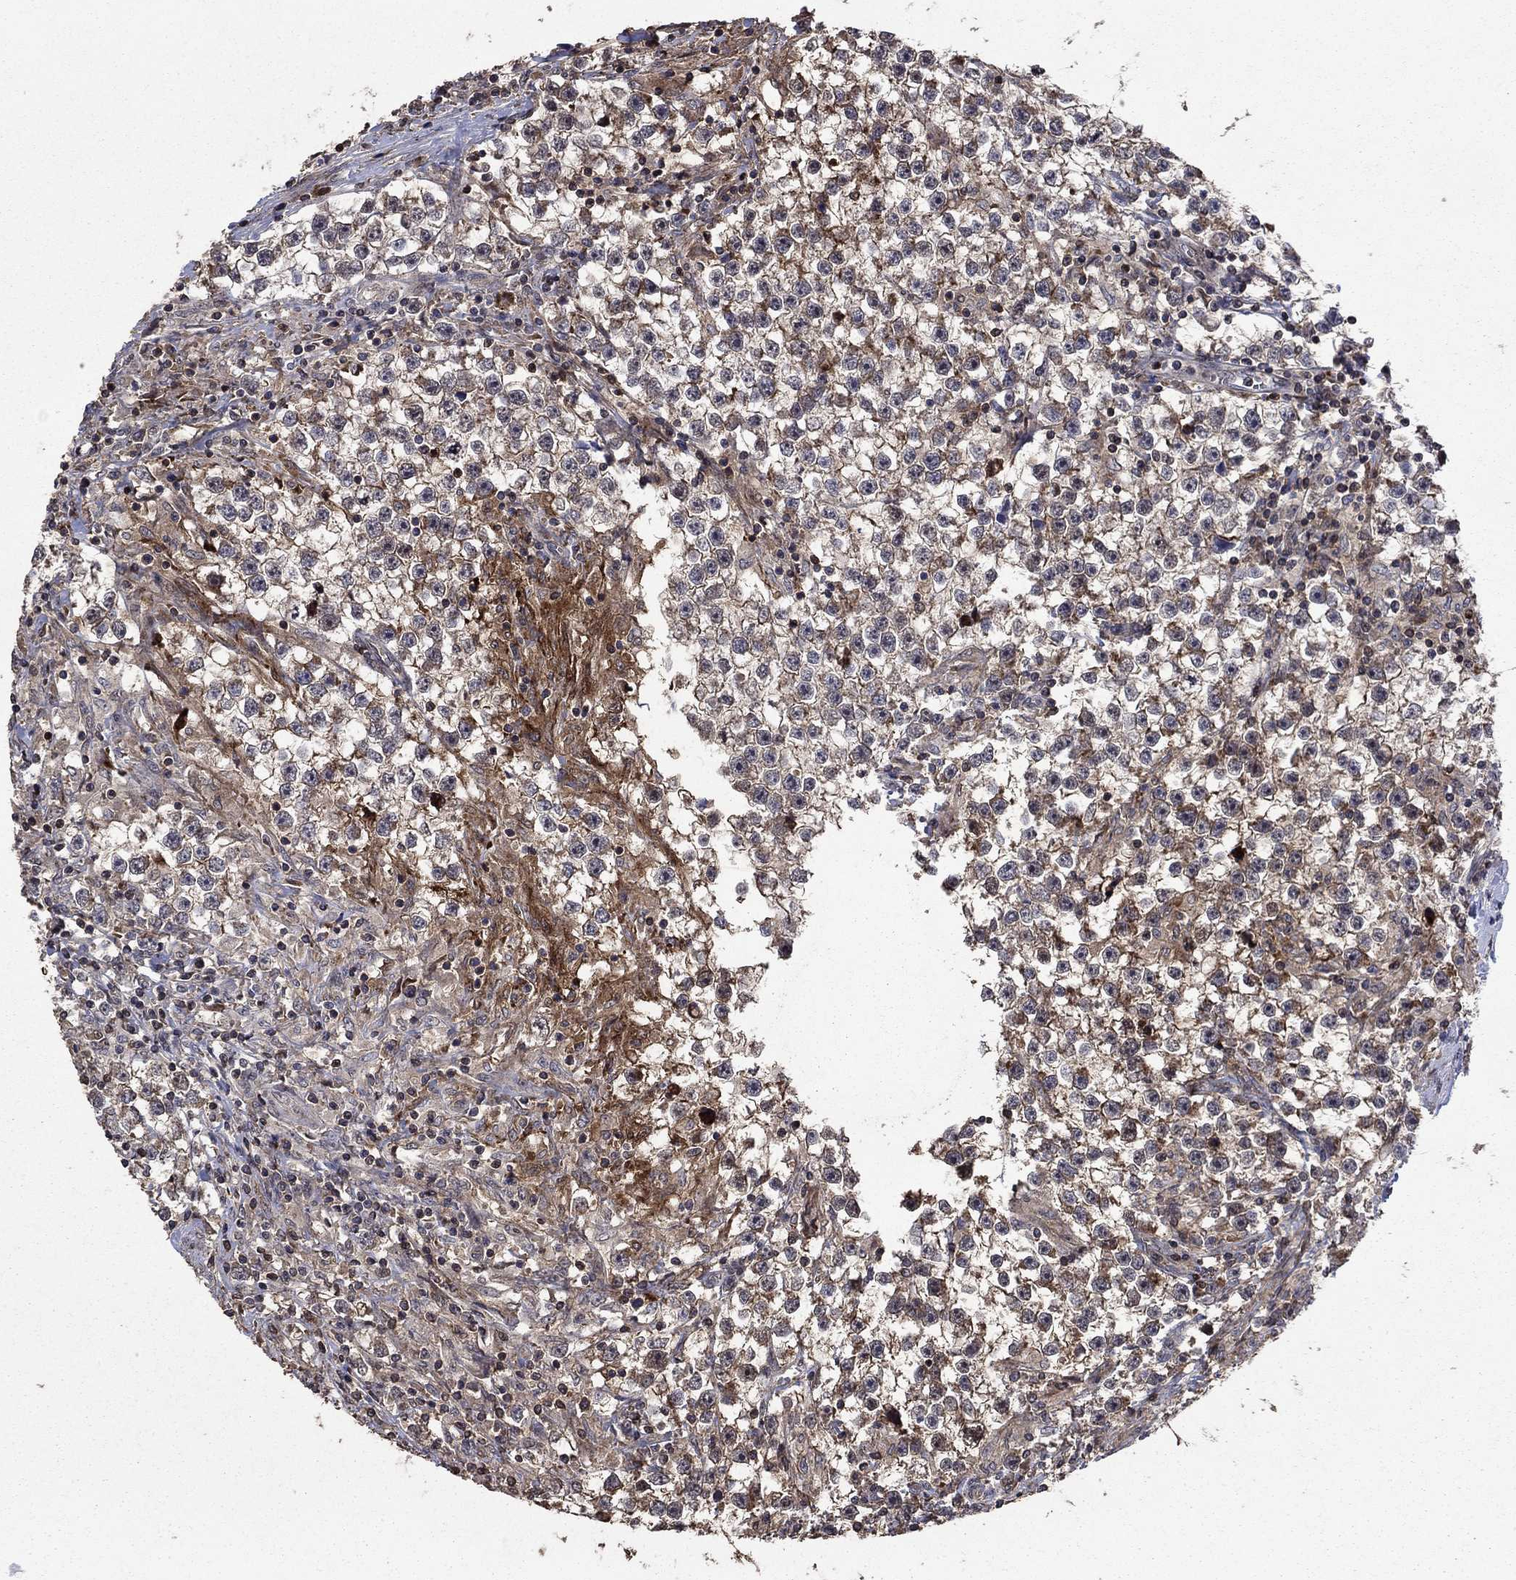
{"staining": {"intensity": "weak", "quantity": "<25%", "location": "cytoplasmic/membranous"}, "tissue": "testis cancer", "cell_type": "Tumor cells", "image_type": "cancer", "snomed": [{"axis": "morphology", "description": "Seminoma, NOS"}, {"axis": "topography", "description": "Testis"}], "caption": "DAB immunohistochemical staining of testis cancer shows no significant expression in tumor cells.", "gene": "DVL1", "patient": {"sex": "male", "age": 59}}